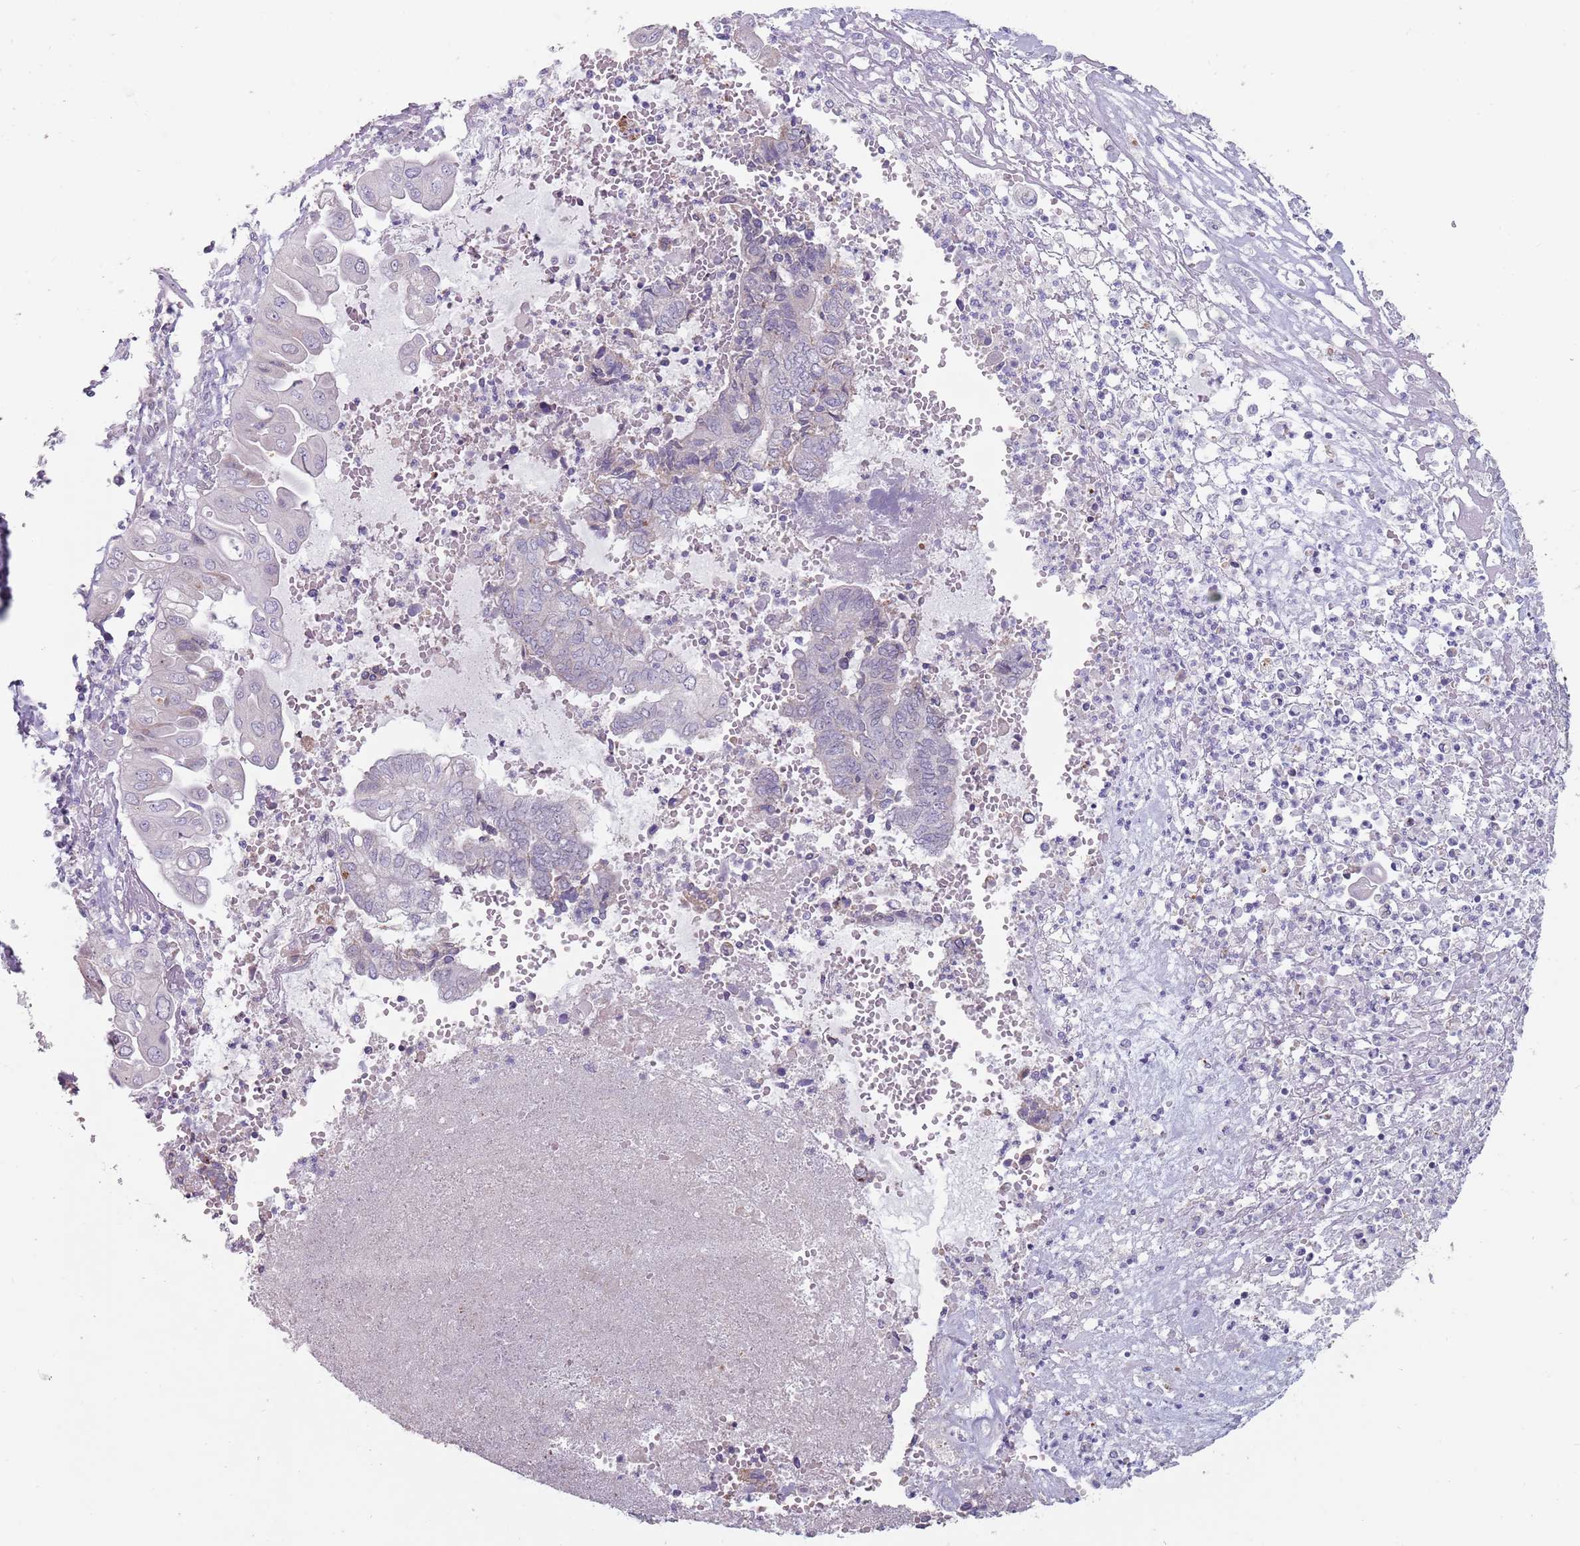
{"staining": {"intensity": "negative", "quantity": "none", "location": "none"}, "tissue": "endometrial cancer", "cell_type": "Tumor cells", "image_type": "cancer", "snomed": [{"axis": "morphology", "description": "Adenocarcinoma, NOS"}, {"axis": "topography", "description": "Uterus"}, {"axis": "topography", "description": "Endometrium"}], "caption": "Endometrial adenocarcinoma stained for a protein using immunohistochemistry (IHC) reveals no staining tumor cells.", "gene": "DXO", "patient": {"sex": "female", "age": 70}}